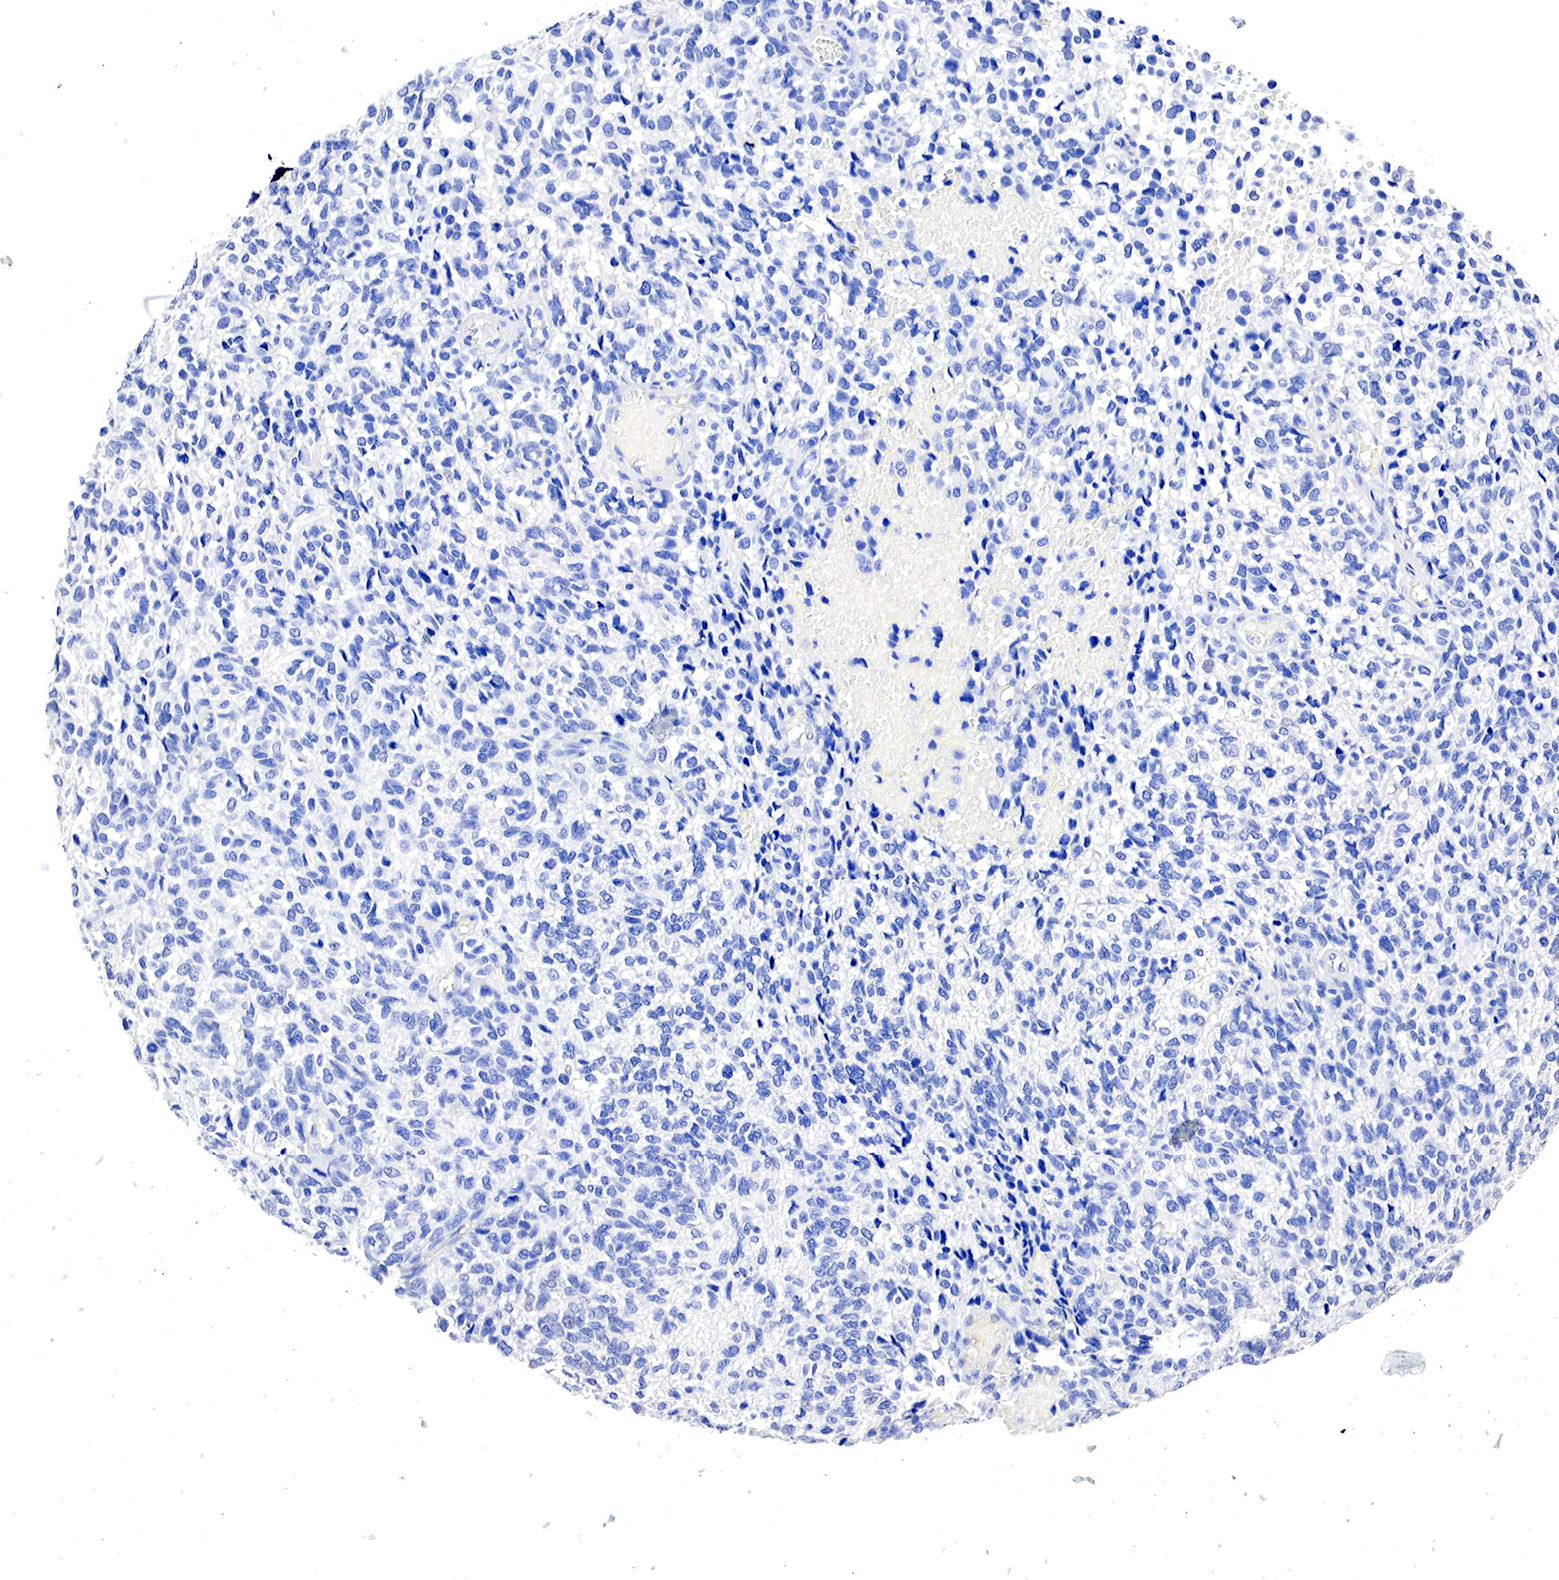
{"staining": {"intensity": "negative", "quantity": "none", "location": "none"}, "tissue": "glioma", "cell_type": "Tumor cells", "image_type": "cancer", "snomed": [{"axis": "morphology", "description": "Glioma, malignant, High grade"}, {"axis": "topography", "description": "Brain"}], "caption": "Human glioma stained for a protein using immunohistochemistry shows no expression in tumor cells.", "gene": "OTC", "patient": {"sex": "male", "age": 77}}